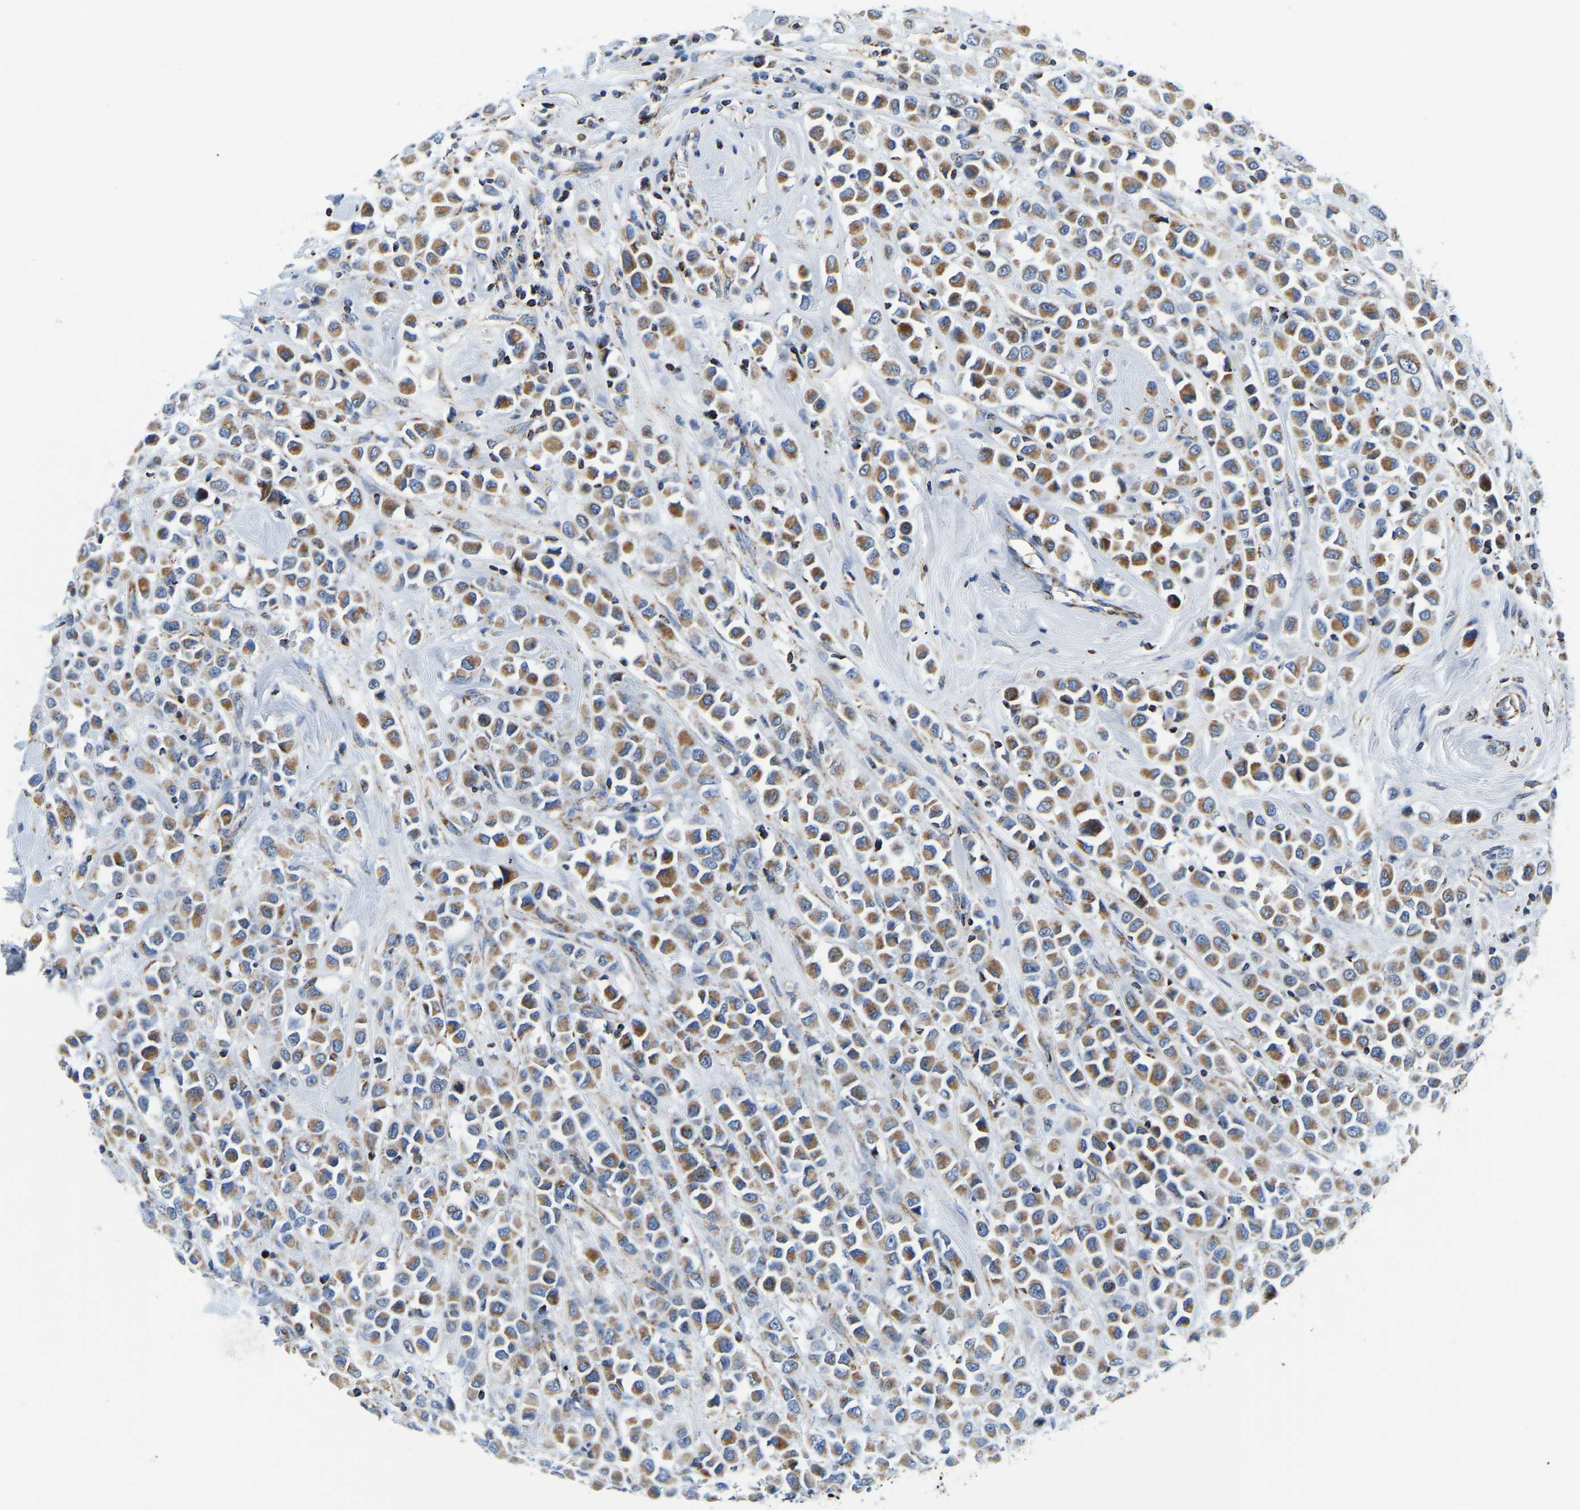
{"staining": {"intensity": "moderate", "quantity": ">75%", "location": "cytoplasmic/membranous"}, "tissue": "breast cancer", "cell_type": "Tumor cells", "image_type": "cancer", "snomed": [{"axis": "morphology", "description": "Duct carcinoma"}, {"axis": "topography", "description": "Breast"}], "caption": "This is a micrograph of immunohistochemistry (IHC) staining of breast cancer (intraductal carcinoma), which shows moderate staining in the cytoplasmic/membranous of tumor cells.", "gene": "SFXN1", "patient": {"sex": "female", "age": 61}}